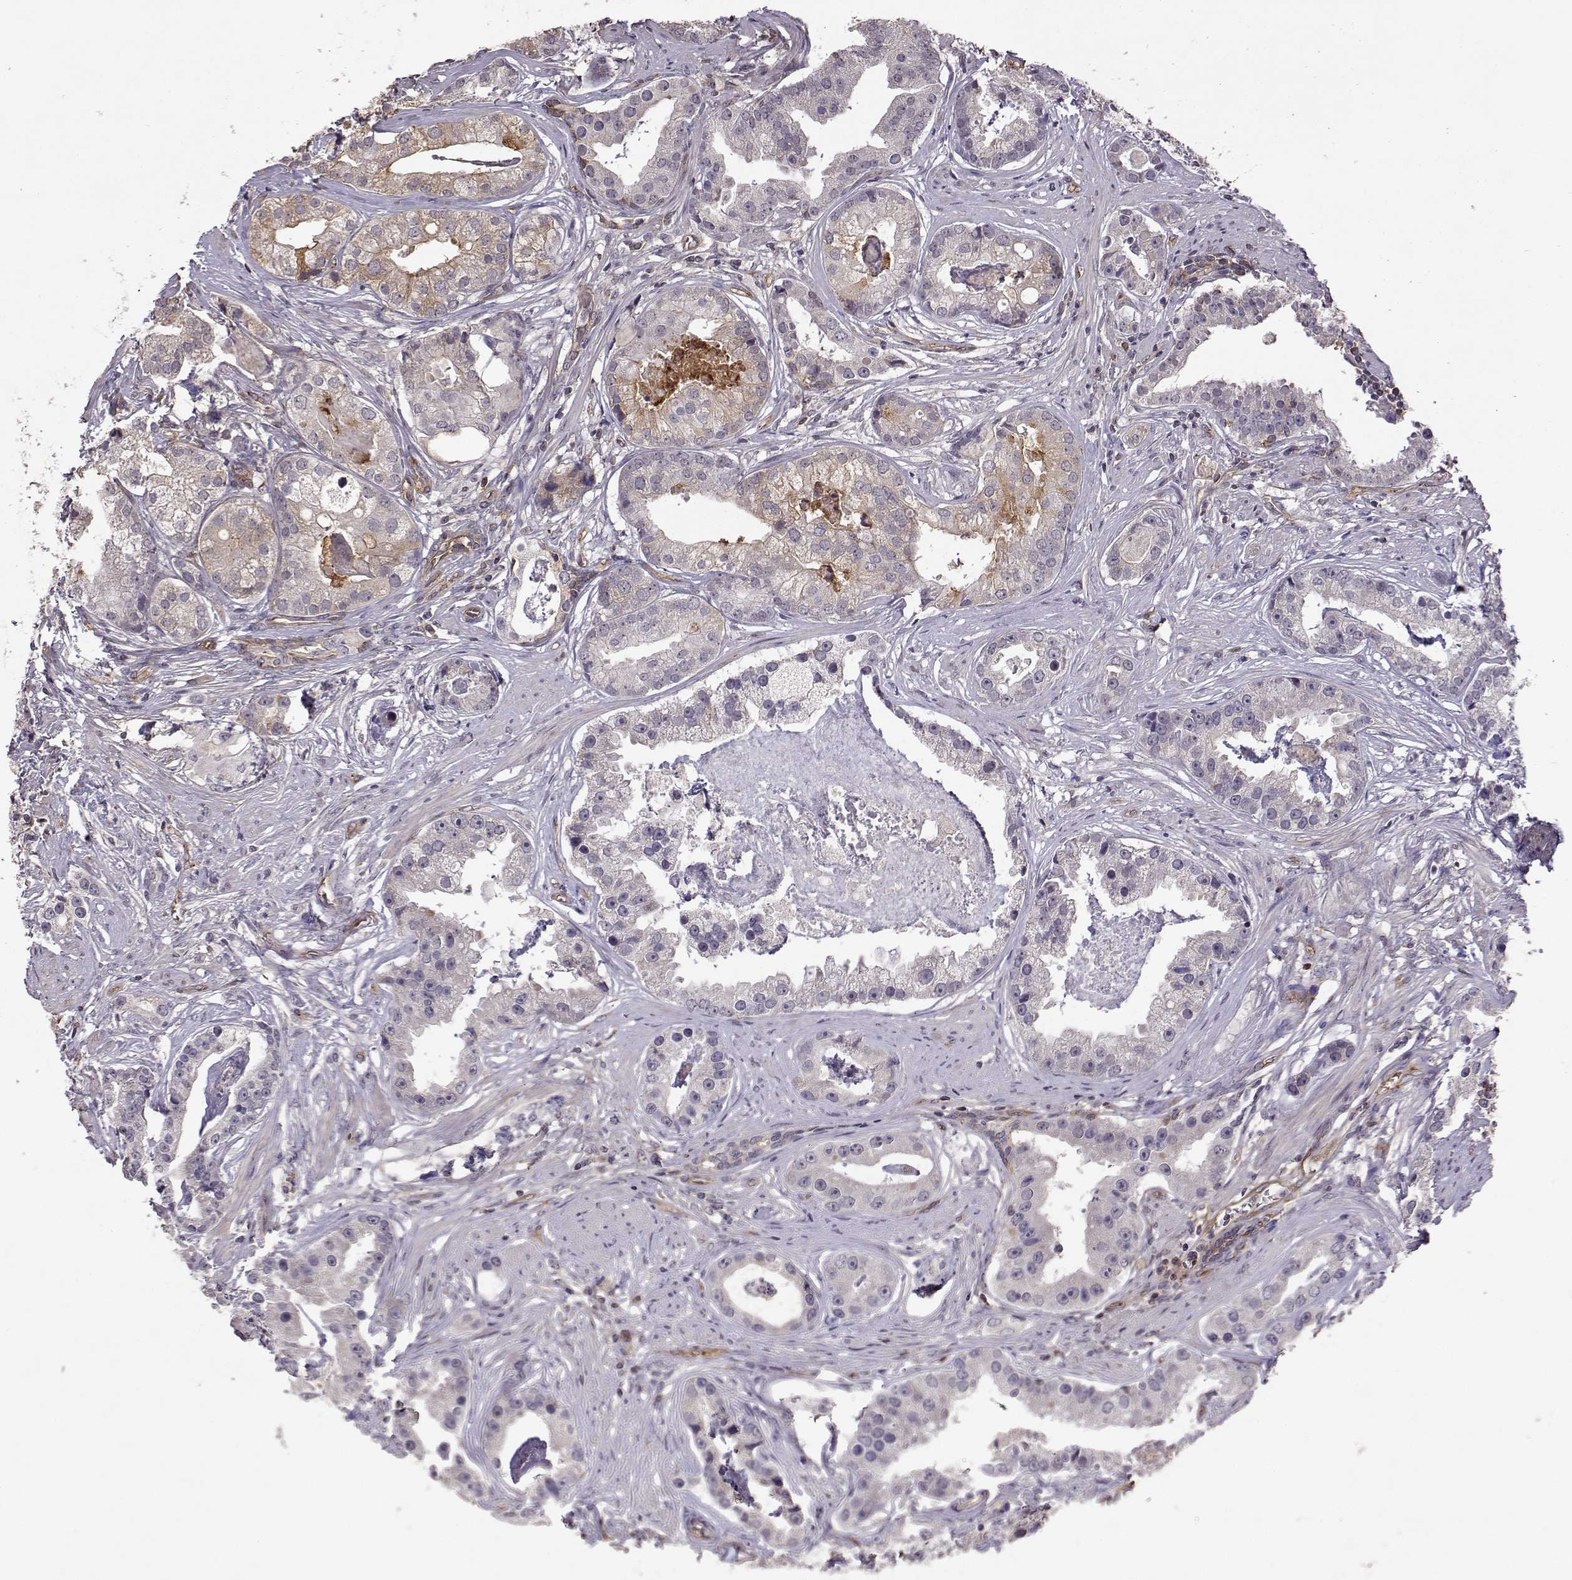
{"staining": {"intensity": "negative", "quantity": "none", "location": "none"}, "tissue": "prostate cancer", "cell_type": "Tumor cells", "image_type": "cancer", "snomed": [{"axis": "morphology", "description": "Adenocarcinoma, NOS"}, {"axis": "topography", "description": "Prostate and seminal vesicle, NOS"}, {"axis": "topography", "description": "Prostate"}], "caption": "DAB (3,3'-diaminobenzidine) immunohistochemical staining of prostate cancer (adenocarcinoma) exhibits no significant positivity in tumor cells.", "gene": "IFITM1", "patient": {"sex": "male", "age": 44}}